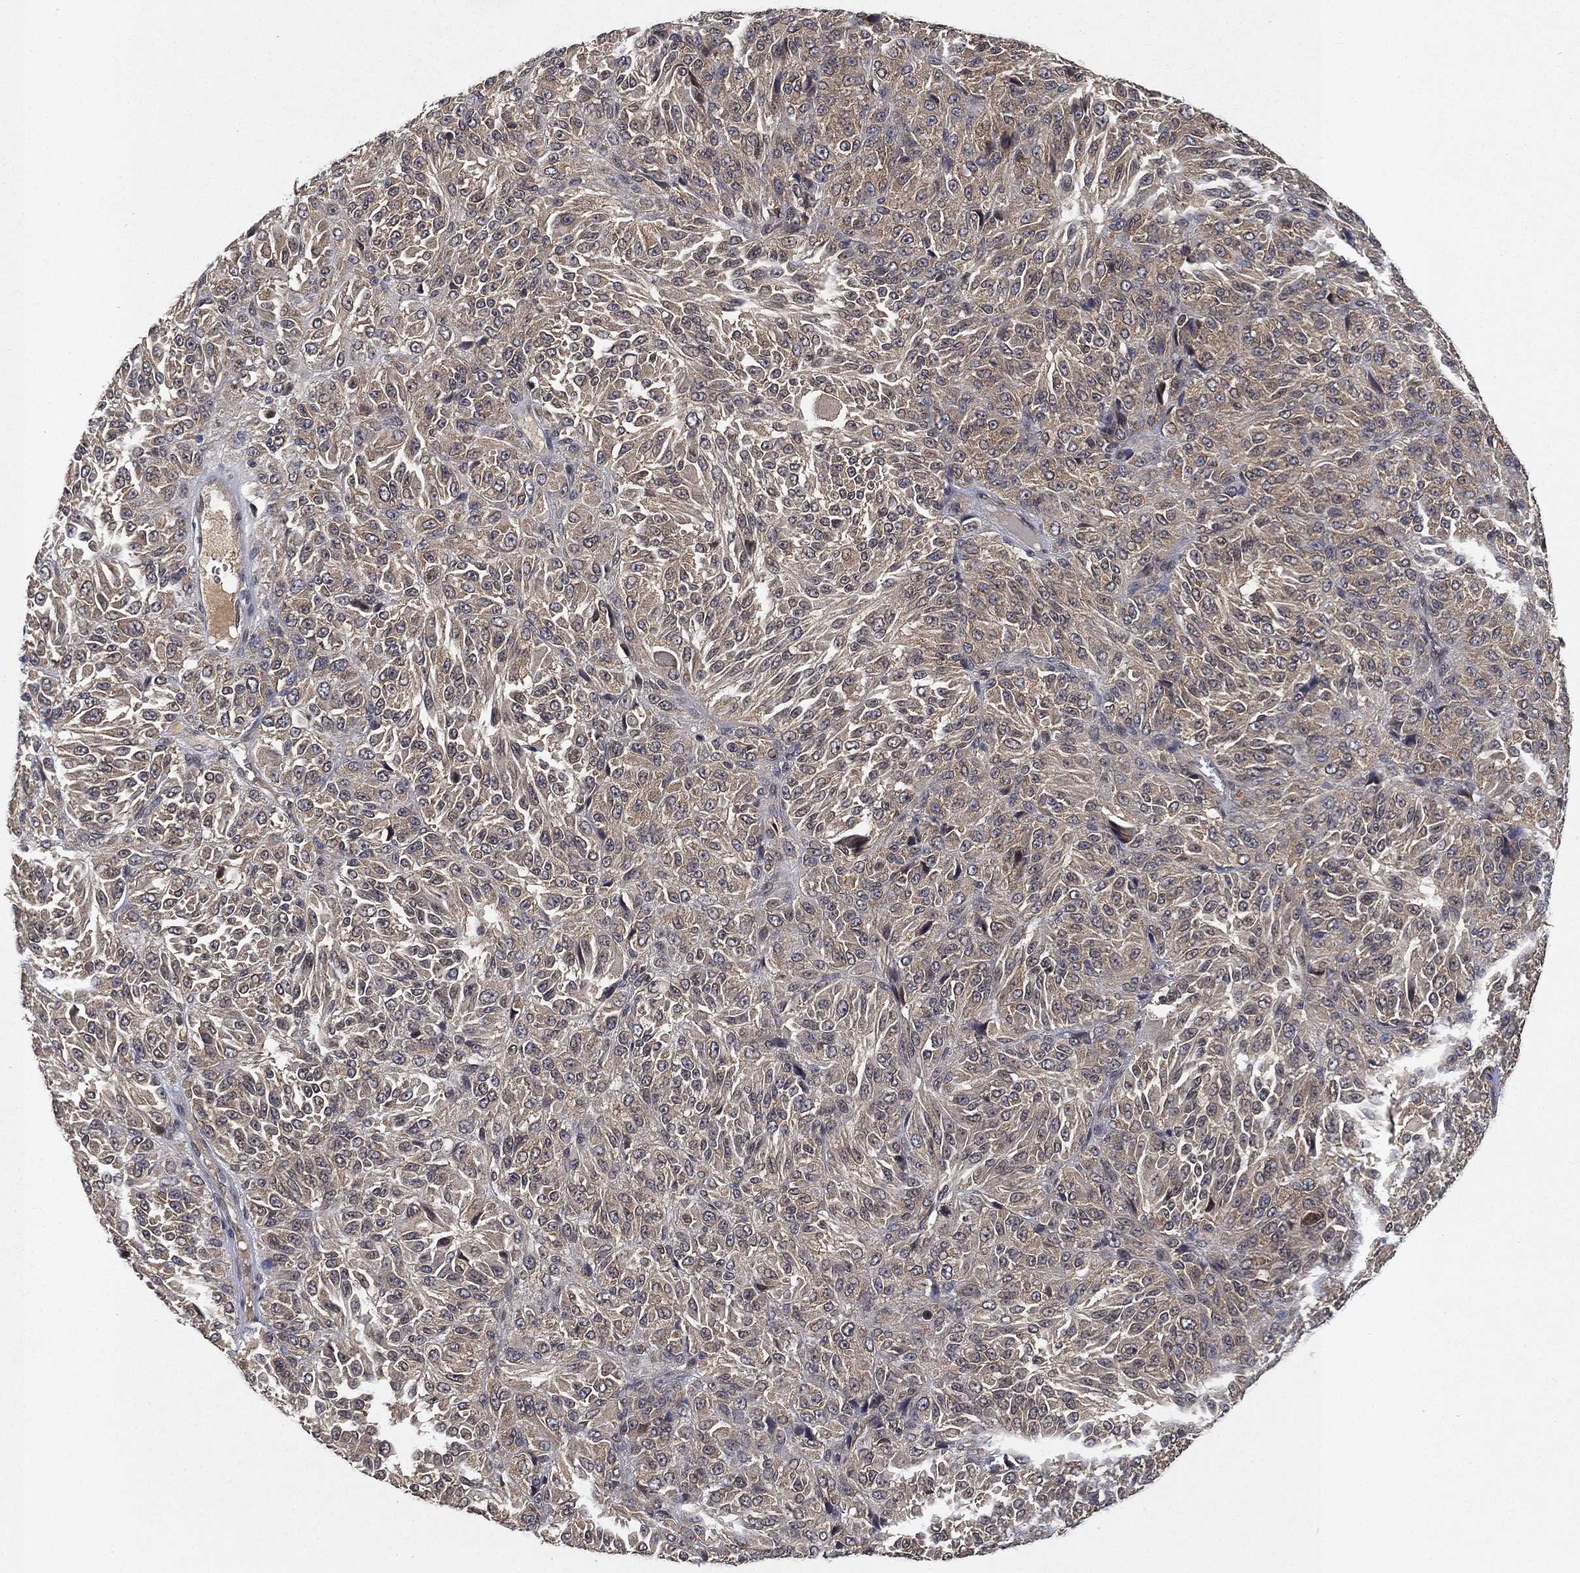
{"staining": {"intensity": "negative", "quantity": "none", "location": "none"}, "tissue": "melanoma", "cell_type": "Tumor cells", "image_type": "cancer", "snomed": [{"axis": "morphology", "description": "Malignant melanoma, Metastatic site"}, {"axis": "topography", "description": "Brain"}], "caption": "Melanoma was stained to show a protein in brown. There is no significant positivity in tumor cells. (DAB (3,3'-diaminobenzidine) immunohistochemistry (IHC) with hematoxylin counter stain).", "gene": "UBA5", "patient": {"sex": "female", "age": 56}}